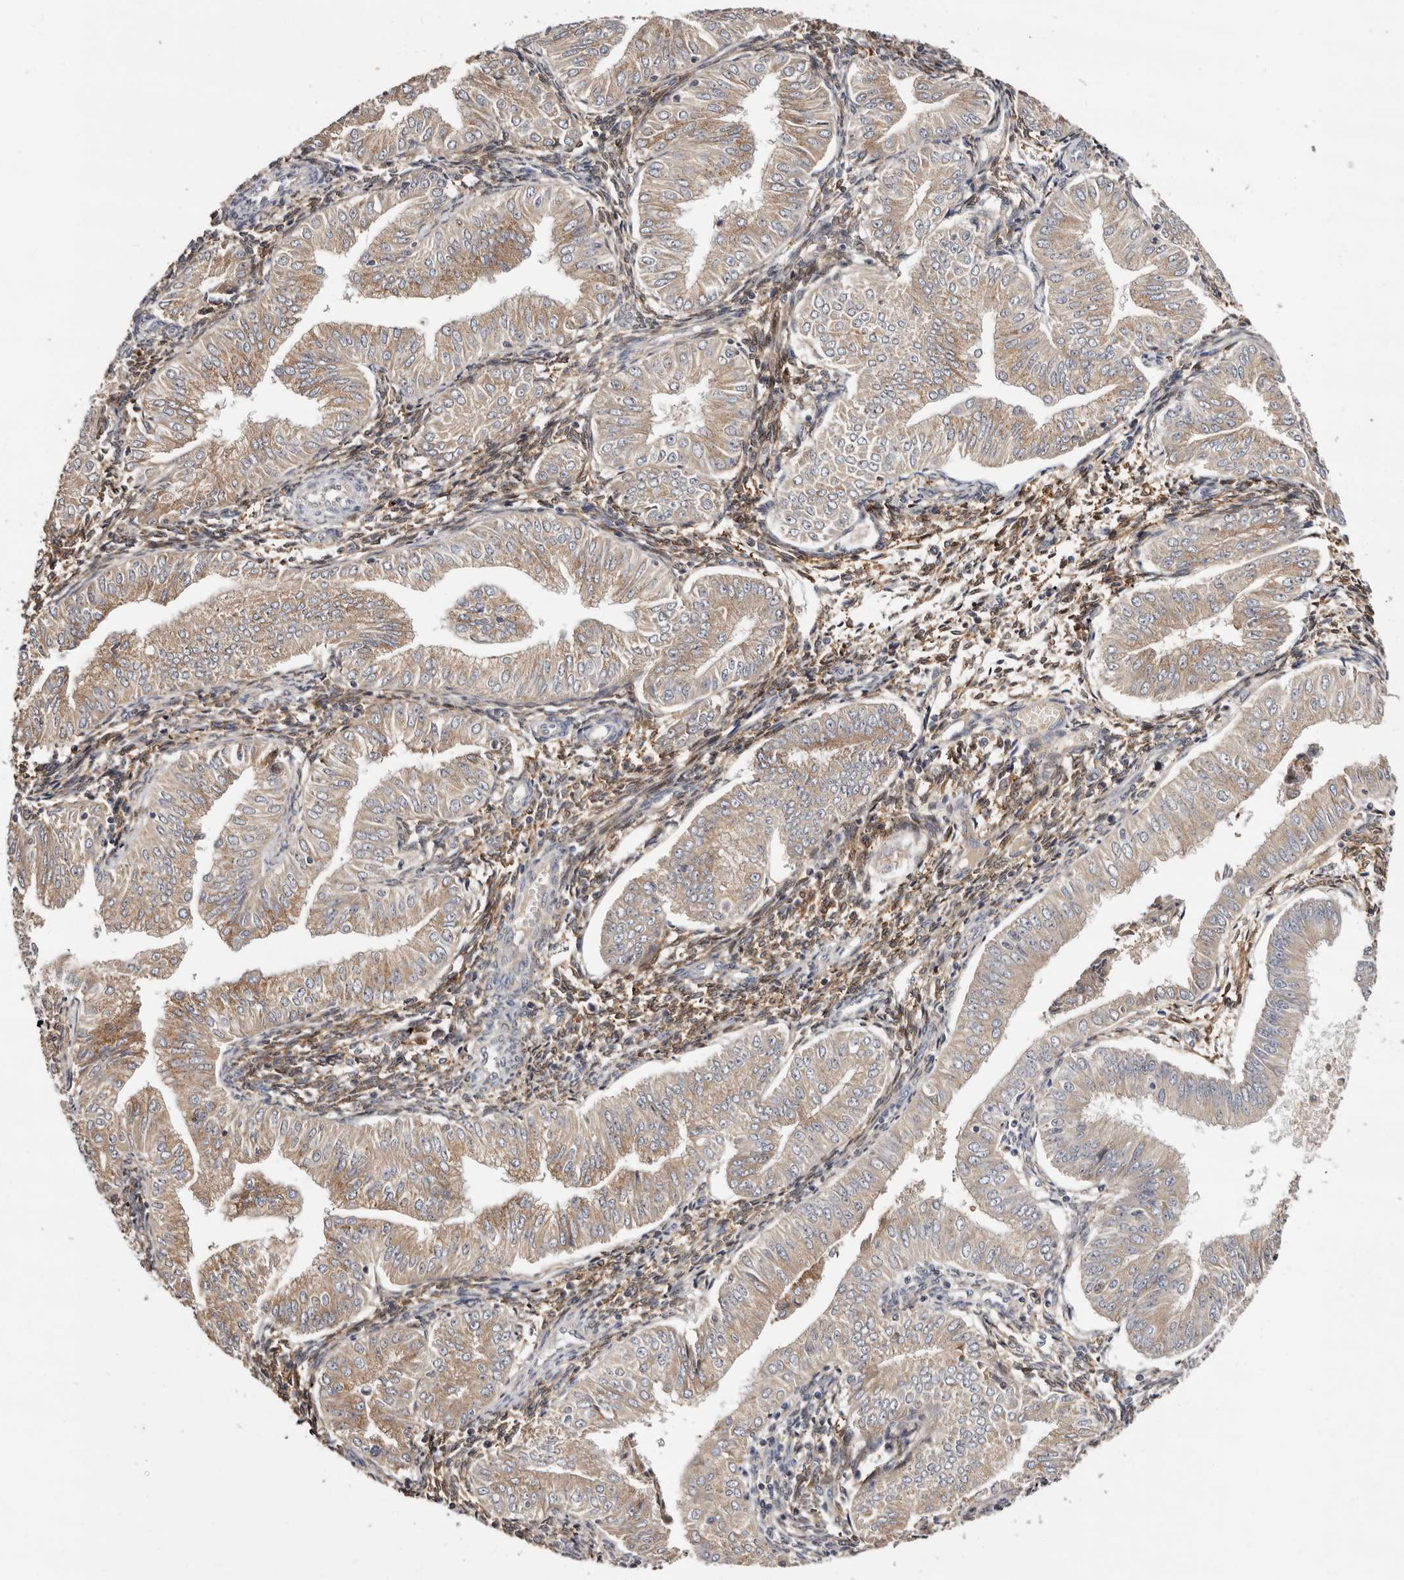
{"staining": {"intensity": "moderate", "quantity": ">75%", "location": "cytoplasmic/membranous"}, "tissue": "endometrial cancer", "cell_type": "Tumor cells", "image_type": "cancer", "snomed": [{"axis": "morphology", "description": "Normal tissue, NOS"}, {"axis": "morphology", "description": "Adenocarcinoma, NOS"}, {"axis": "topography", "description": "Endometrium"}], "caption": "Protein expression analysis of endometrial cancer (adenocarcinoma) demonstrates moderate cytoplasmic/membranous staining in about >75% of tumor cells.", "gene": "DACT2", "patient": {"sex": "female", "age": 53}}